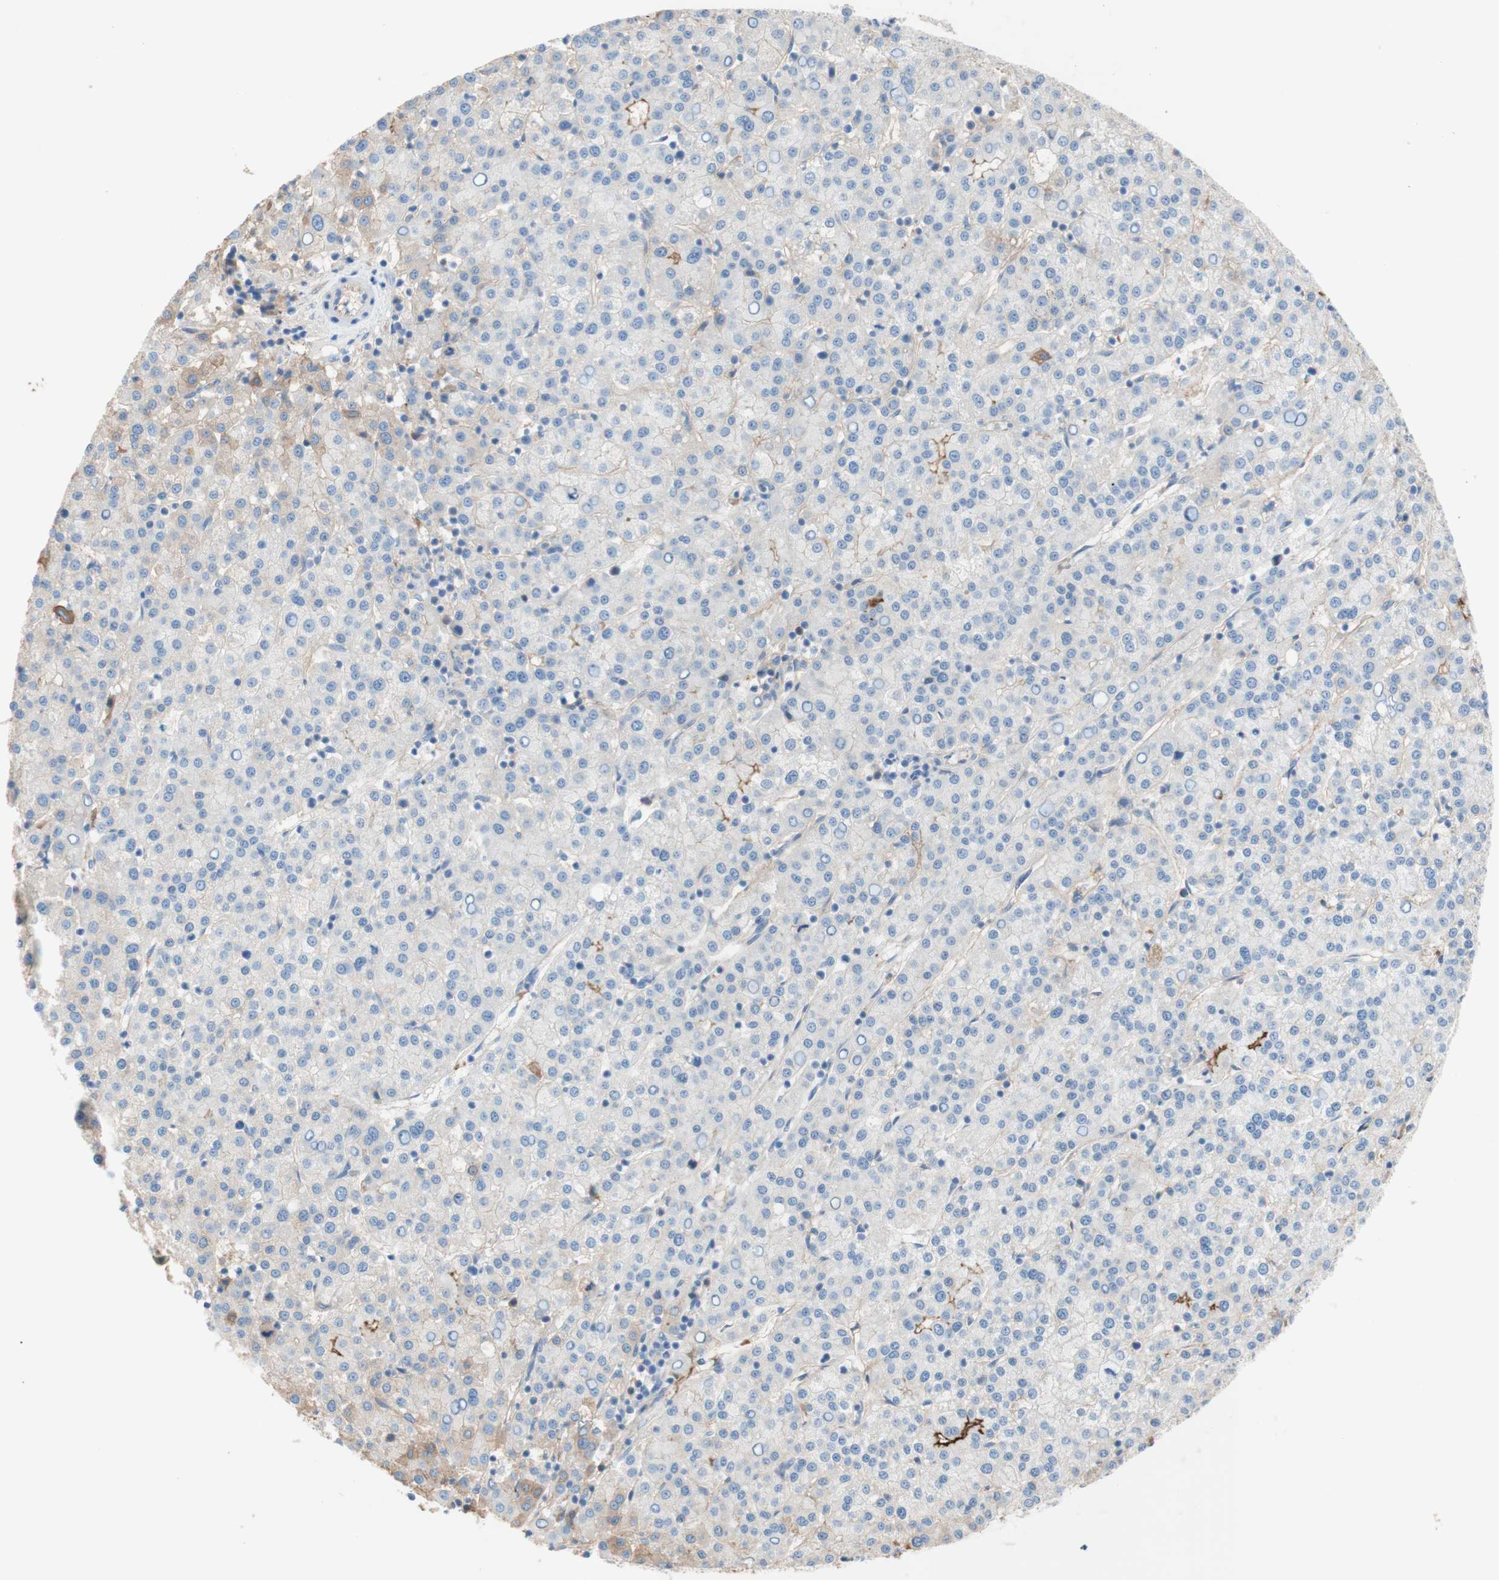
{"staining": {"intensity": "moderate", "quantity": "<25%", "location": "cytoplasmic/membranous"}, "tissue": "liver cancer", "cell_type": "Tumor cells", "image_type": "cancer", "snomed": [{"axis": "morphology", "description": "Carcinoma, Hepatocellular, NOS"}, {"axis": "topography", "description": "Liver"}], "caption": "Hepatocellular carcinoma (liver) stained for a protein (brown) exhibits moderate cytoplasmic/membranous positive staining in about <25% of tumor cells.", "gene": "KNG1", "patient": {"sex": "female", "age": 58}}